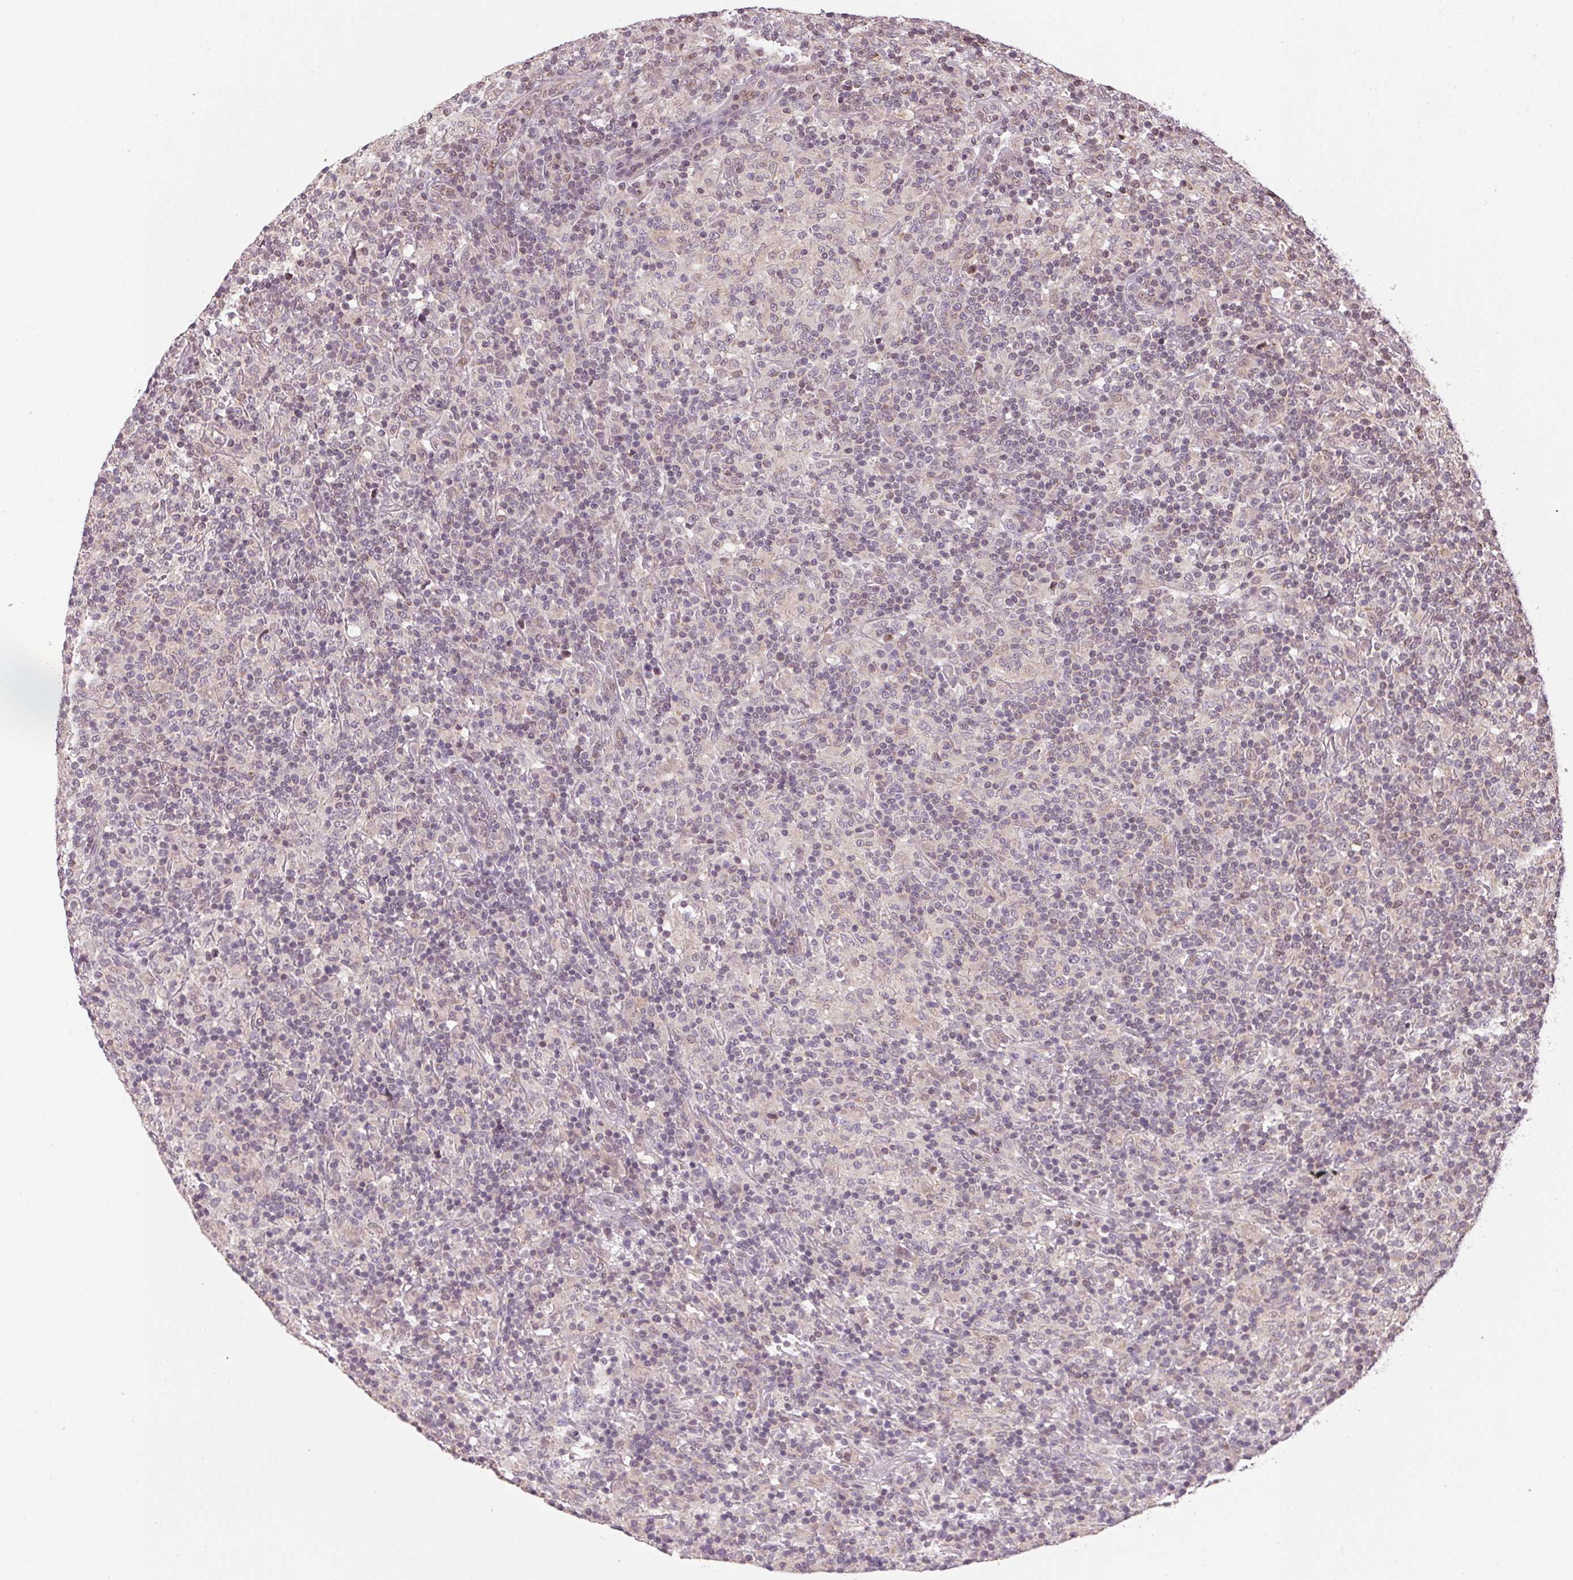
{"staining": {"intensity": "negative", "quantity": "none", "location": "none"}, "tissue": "lymphoma", "cell_type": "Tumor cells", "image_type": "cancer", "snomed": [{"axis": "morphology", "description": "Hodgkin's disease, NOS"}, {"axis": "topography", "description": "Lymph node"}], "caption": "IHC histopathology image of neoplastic tissue: lymphoma stained with DAB (3,3'-diaminobenzidine) demonstrates no significant protein staining in tumor cells.", "gene": "SC5D", "patient": {"sex": "male", "age": 70}}